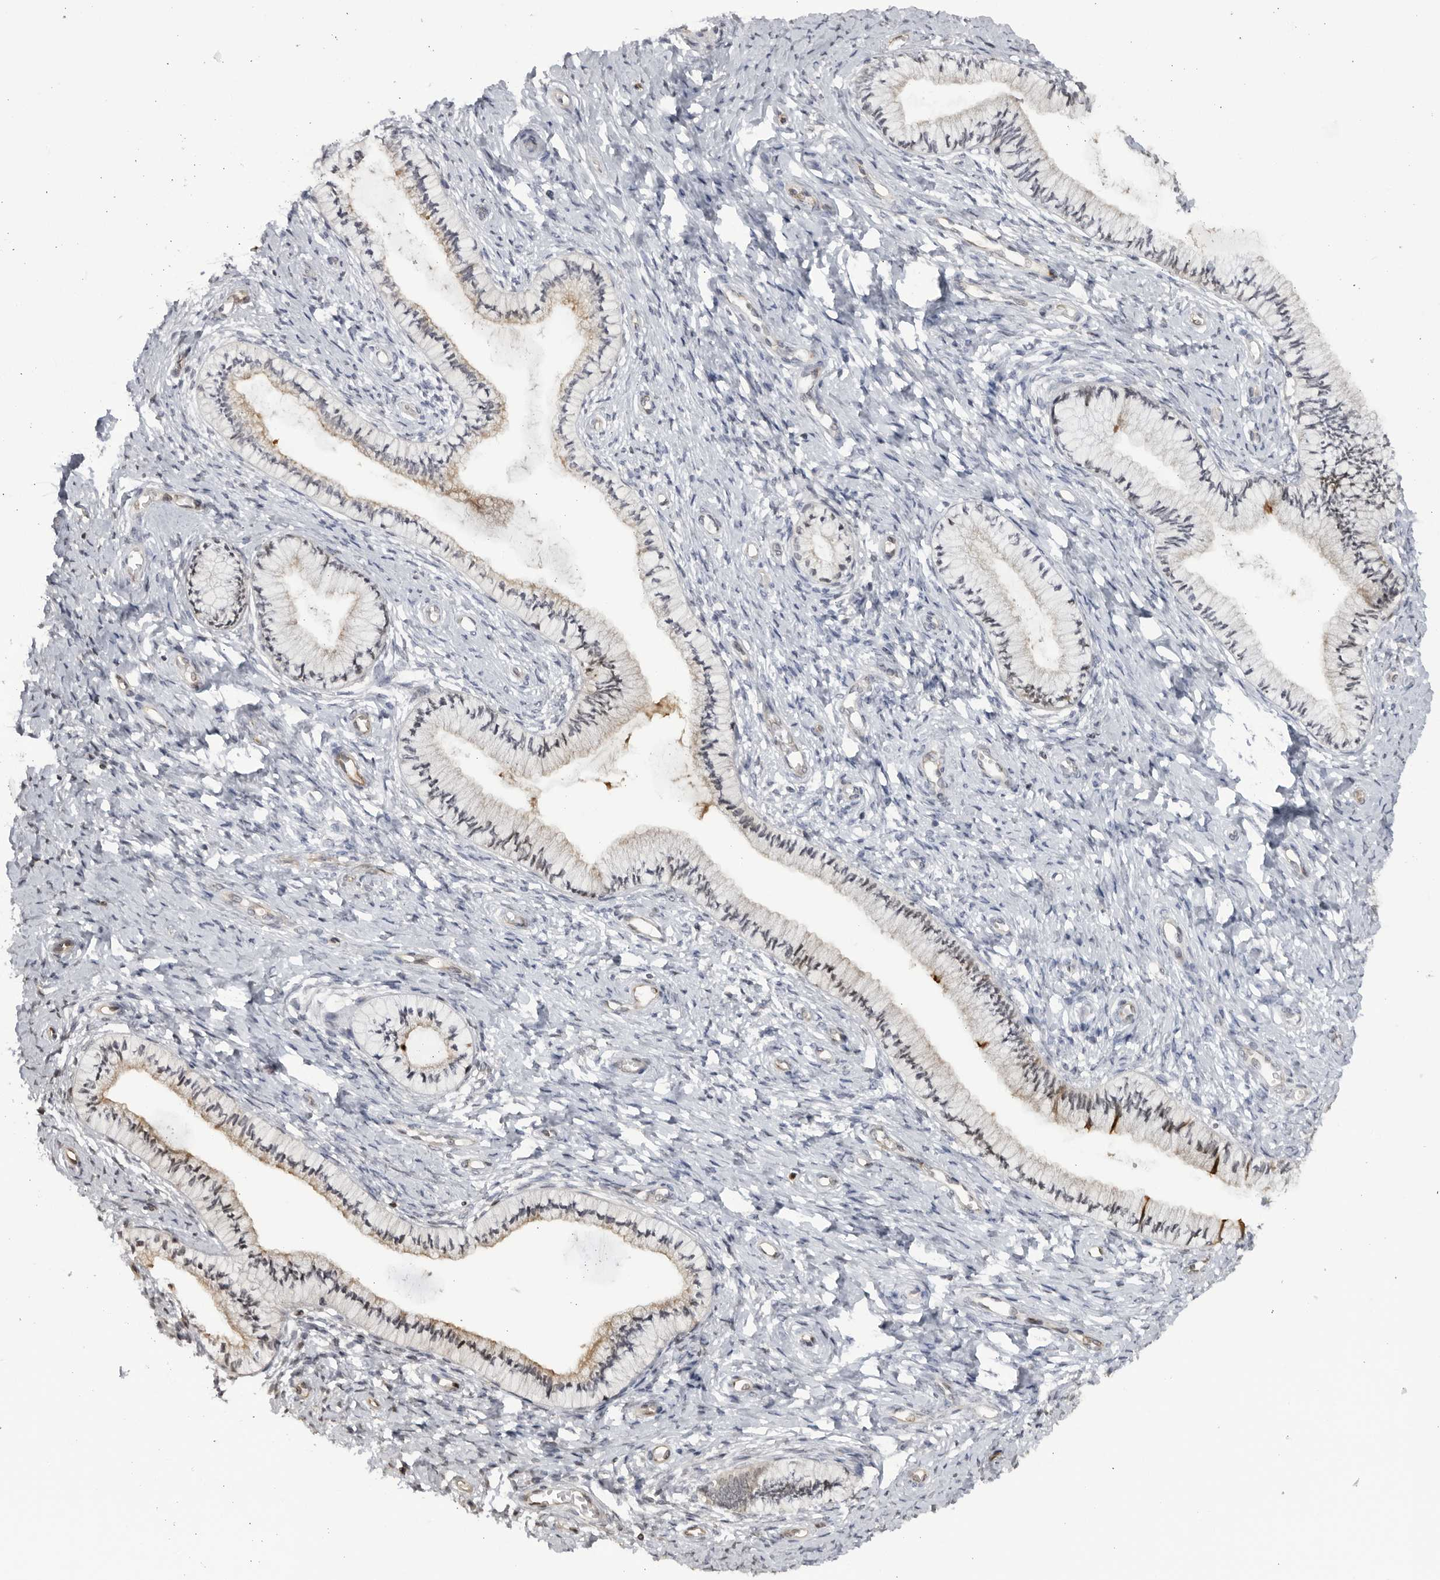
{"staining": {"intensity": "moderate", "quantity": "<25%", "location": "cytoplasmic/membranous"}, "tissue": "cervix", "cell_type": "Glandular cells", "image_type": "normal", "snomed": [{"axis": "morphology", "description": "Normal tissue, NOS"}, {"axis": "topography", "description": "Cervix"}], "caption": "The photomicrograph demonstrates staining of benign cervix, revealing moderate cytoplasmic/membranous protein staining (brown color) within glandular cells.", "gene": "CNBD1", "patient": {"sex": "female", "age": 36}}